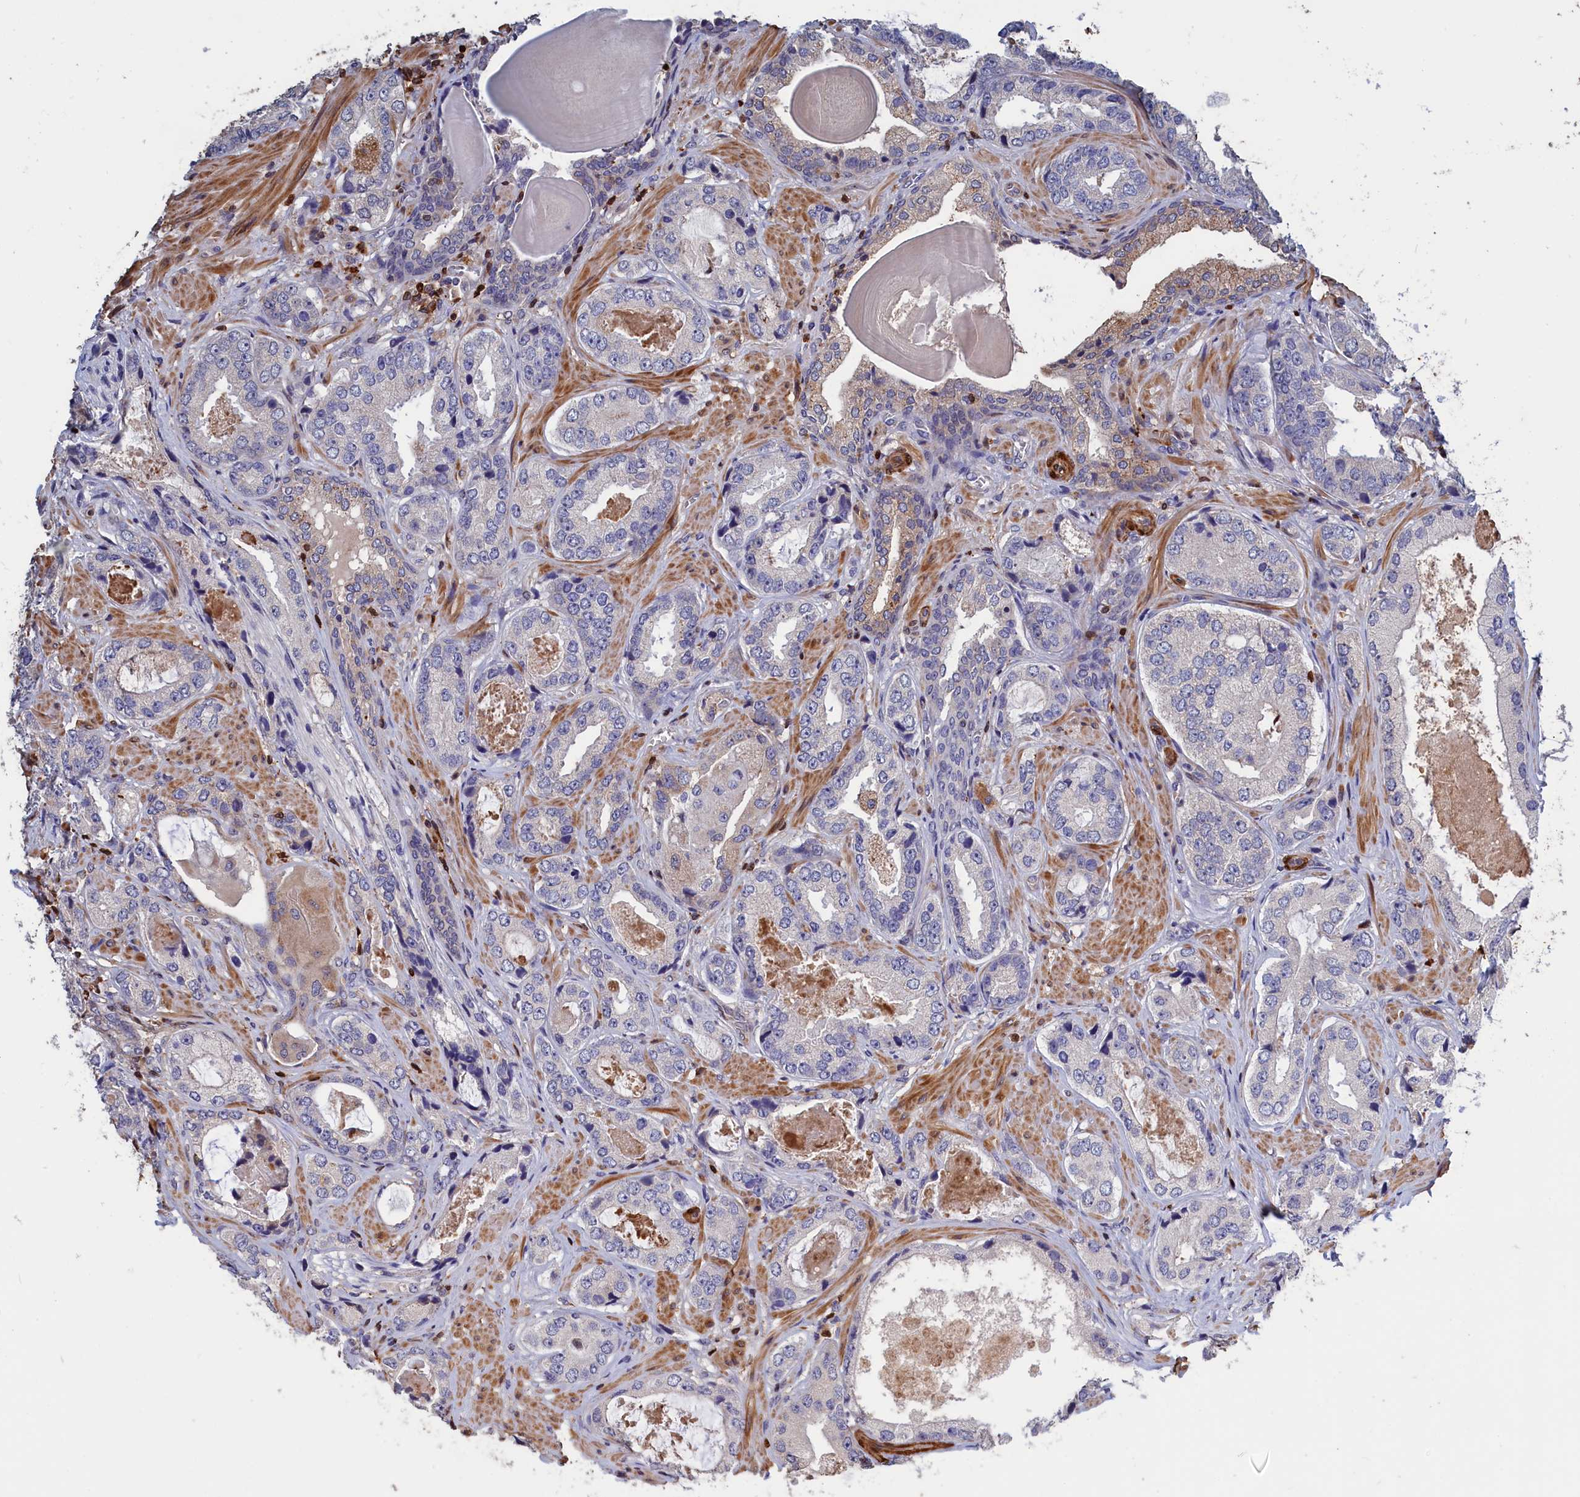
{"staining": {"intensity": "negative", "quantity": "none", "location": "none"}, "tissue": "prostate cancer", "cell_type": "Tumor cells", "image_type": "cancer", "snomed": [{"axis": "morphology", "description": "Adenocarcinoma, High grade"}, {"axis": "topography", "description": "Prostate"}], "caption": "Immunohistochemistry (IHC) micrograph of neoplastic tissue: human prostate cancer stained with DAB (3,3'-diaminobenzidine) reveals no significant protein positivity in tumor cells. (DAB immunohistochemistry (IHC), high magnification).", "gene": "CRIP1", "patient": {"sex": "male", "age": 59}}